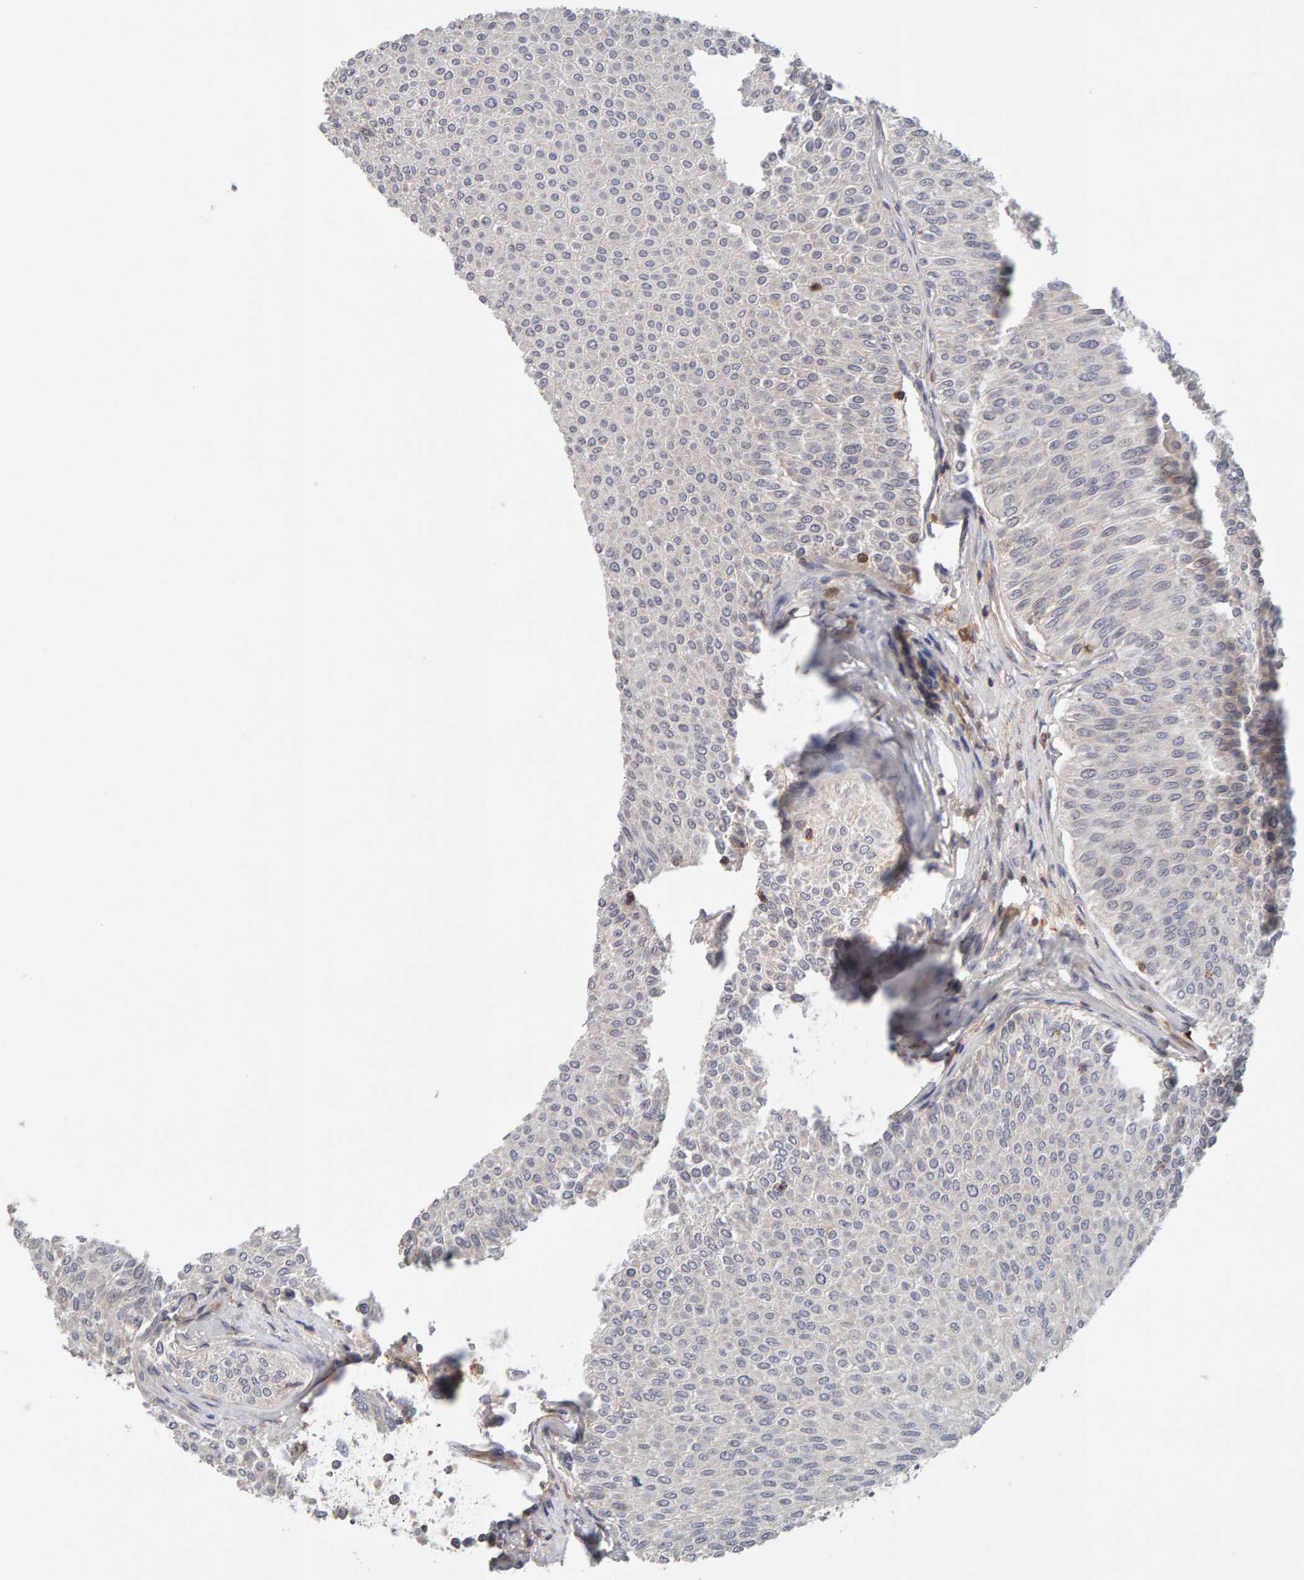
{"staining": {"intensity": "negative", "quantity": "none", "location": "none"}, "tissue": "urothelial cancer", "cell_type": "Tumor cells", "image_type": "cancer", "snomed": [{"axis": "morphology", "description": "Urothelial carcinoma, Low grade"}, {"axis": "topography", "description": "Urinary bladder"}], "caption": "The image exhibits no staining of tumor cells in urothelial carcinoma (low-grade). Nuclei are stained in blue.", "gene": "NUDCD1", "patient": {"sex": "male", "age": 78}}